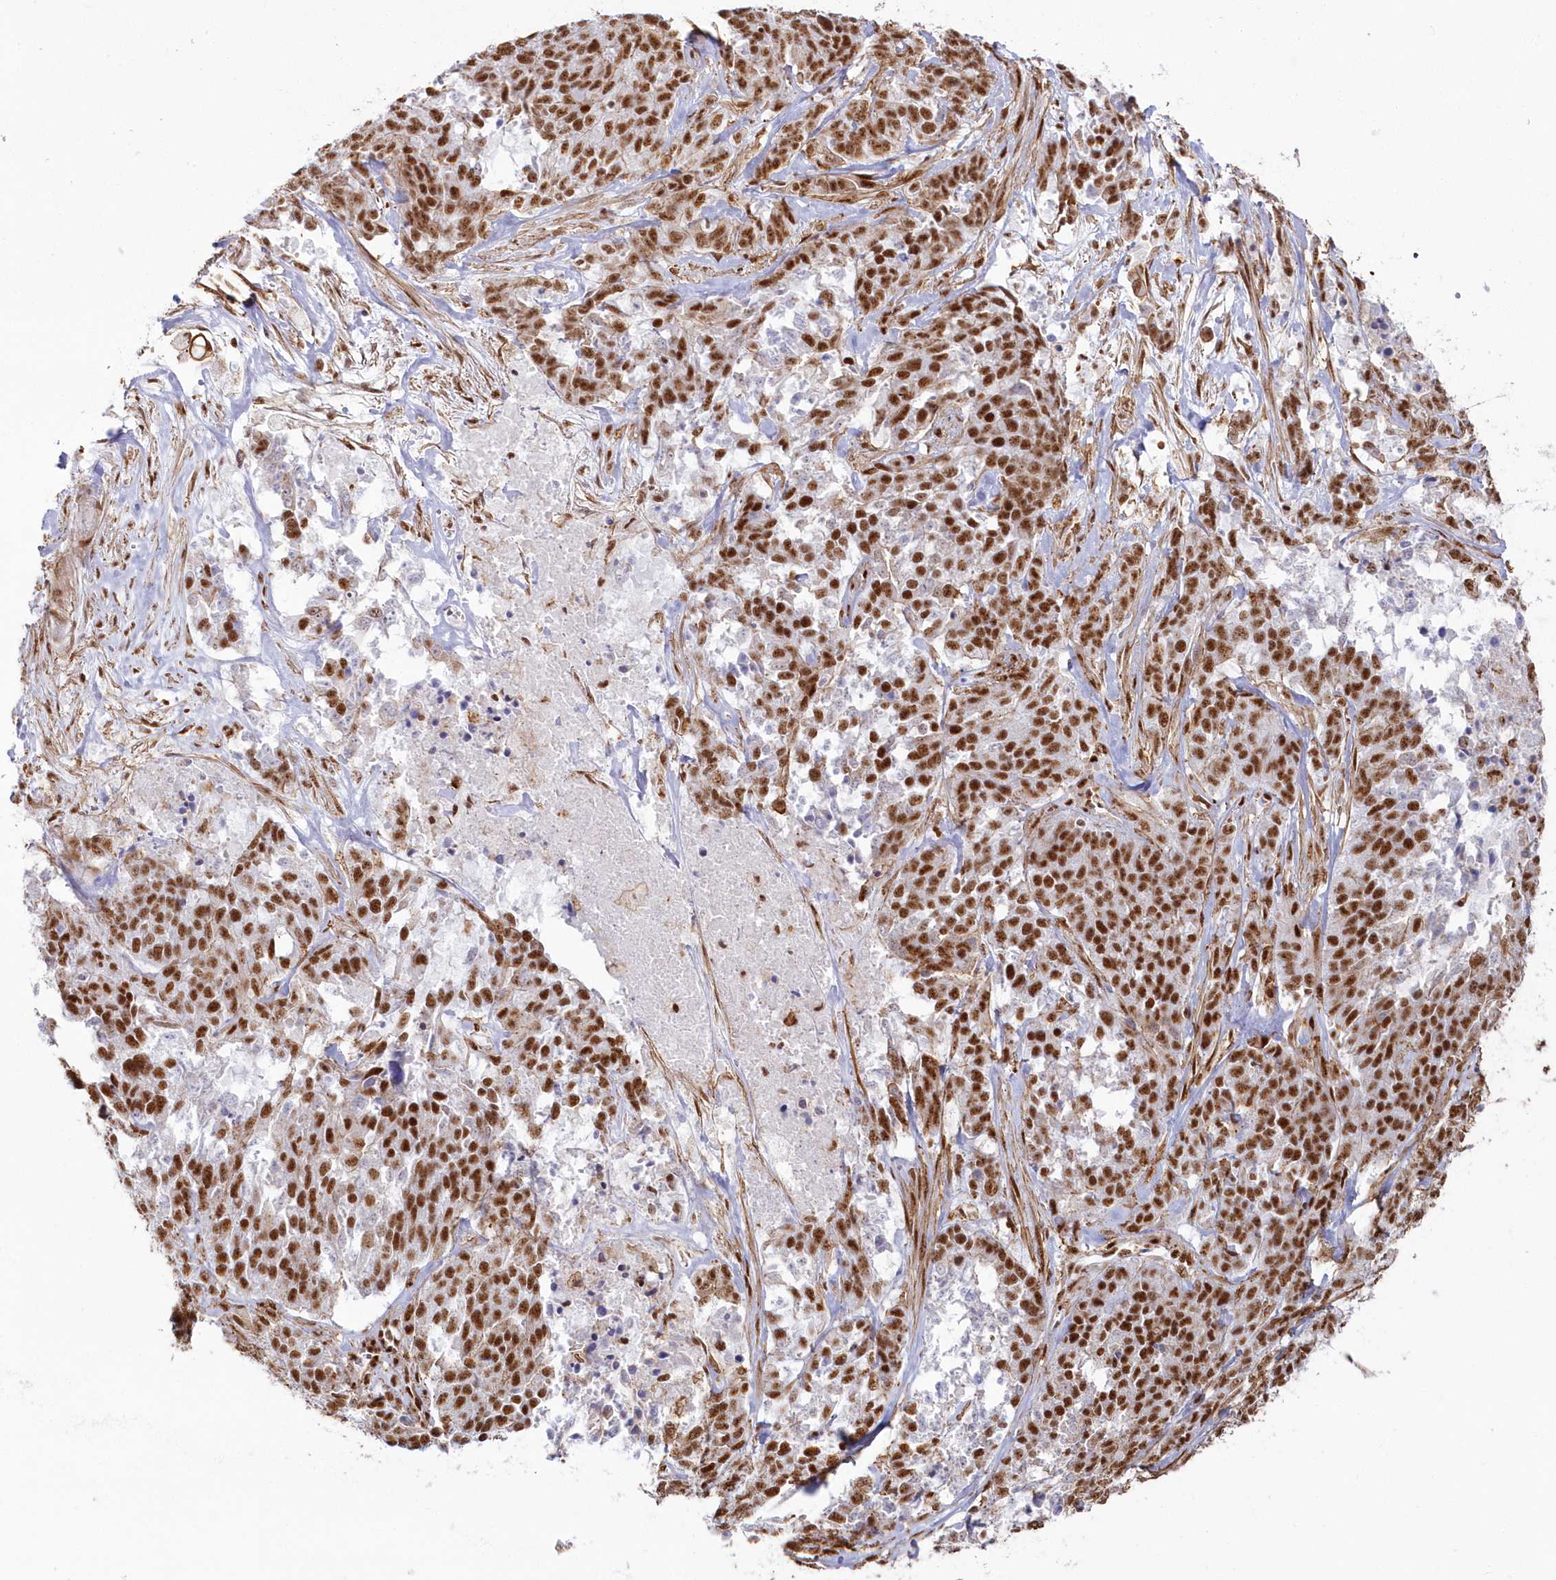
{"staining": {"intensity": "moderate", "quantity": ">75%", "location": "nuclear"}, "tissue": "ovarian cancer", "cell_type": "Tumor cells", "image_type": "cancer", "snomed": [{"axis": "morphology", "description": "Cystadenocarcinoma, serous, NOS"}, {"axis": "topography", "description": "Ovary"}], "caption": "Human ovarian cancer stained for a protein (brown) shows moderate nuclear positive expression in about >75% of tumor cells.", "gene": "DDX46", "patient": {"sex": "female", "age": 44}}